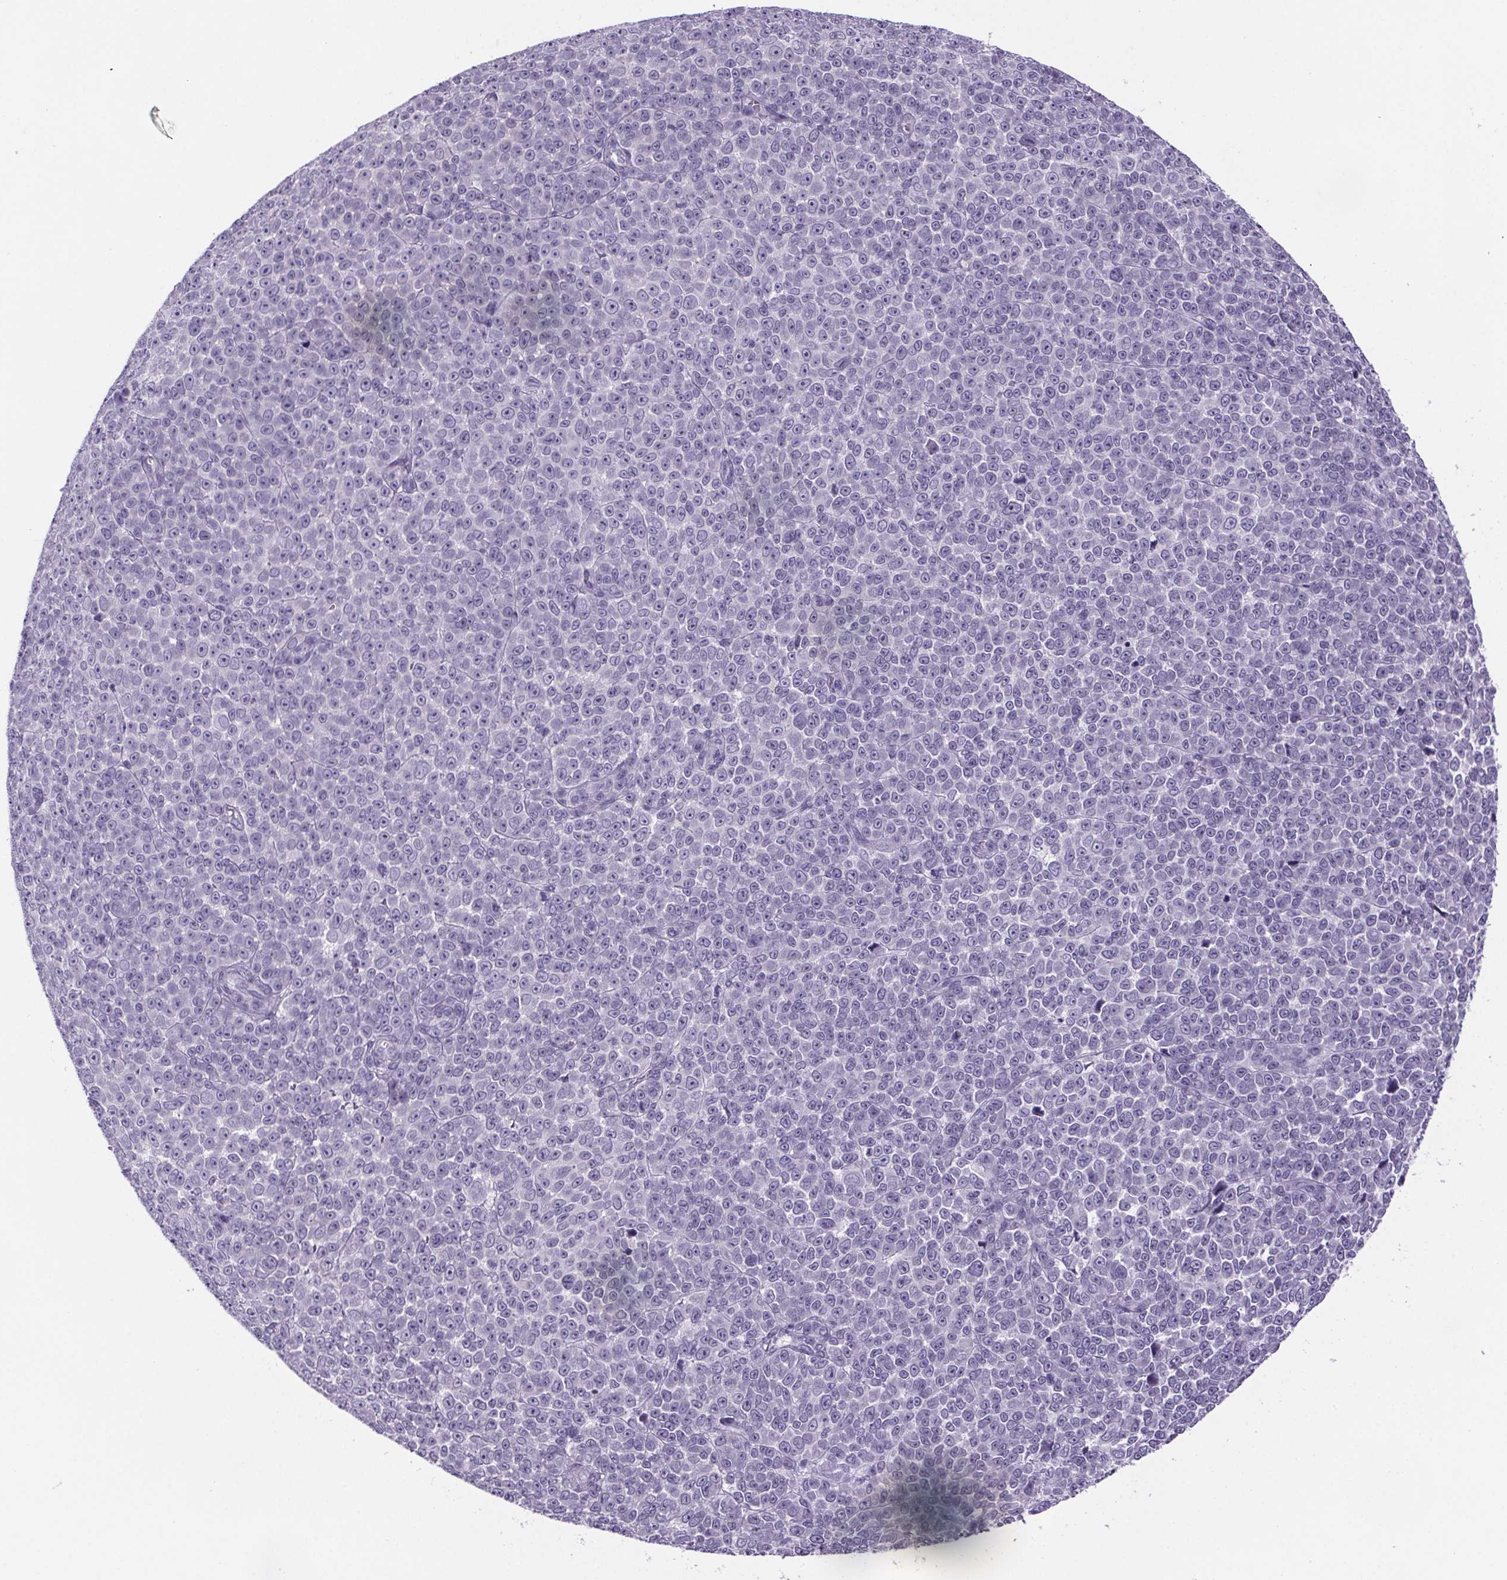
{"staining": {"intensity": "negative", "quantity": "none", "location": "none"}, "tissue": "melanoma", "cell_type": "Tumor cells", "image_type": "cancer", "snomed": [{"axis": "morphology", "description": "Malignant melanoma, NOS"}, {"axis": "topography", "description": "Skin"}], "caption": "Immunohistochemistry image of neoplastic tissue: malignant melanoma stained with DAB (3,3'-diaminobenzidine) shows no significant protein expression in tumor cells. Nuclei are stained in blue.", "gene": "CUBN", "patient": {"sex": "female", "age": 95}}